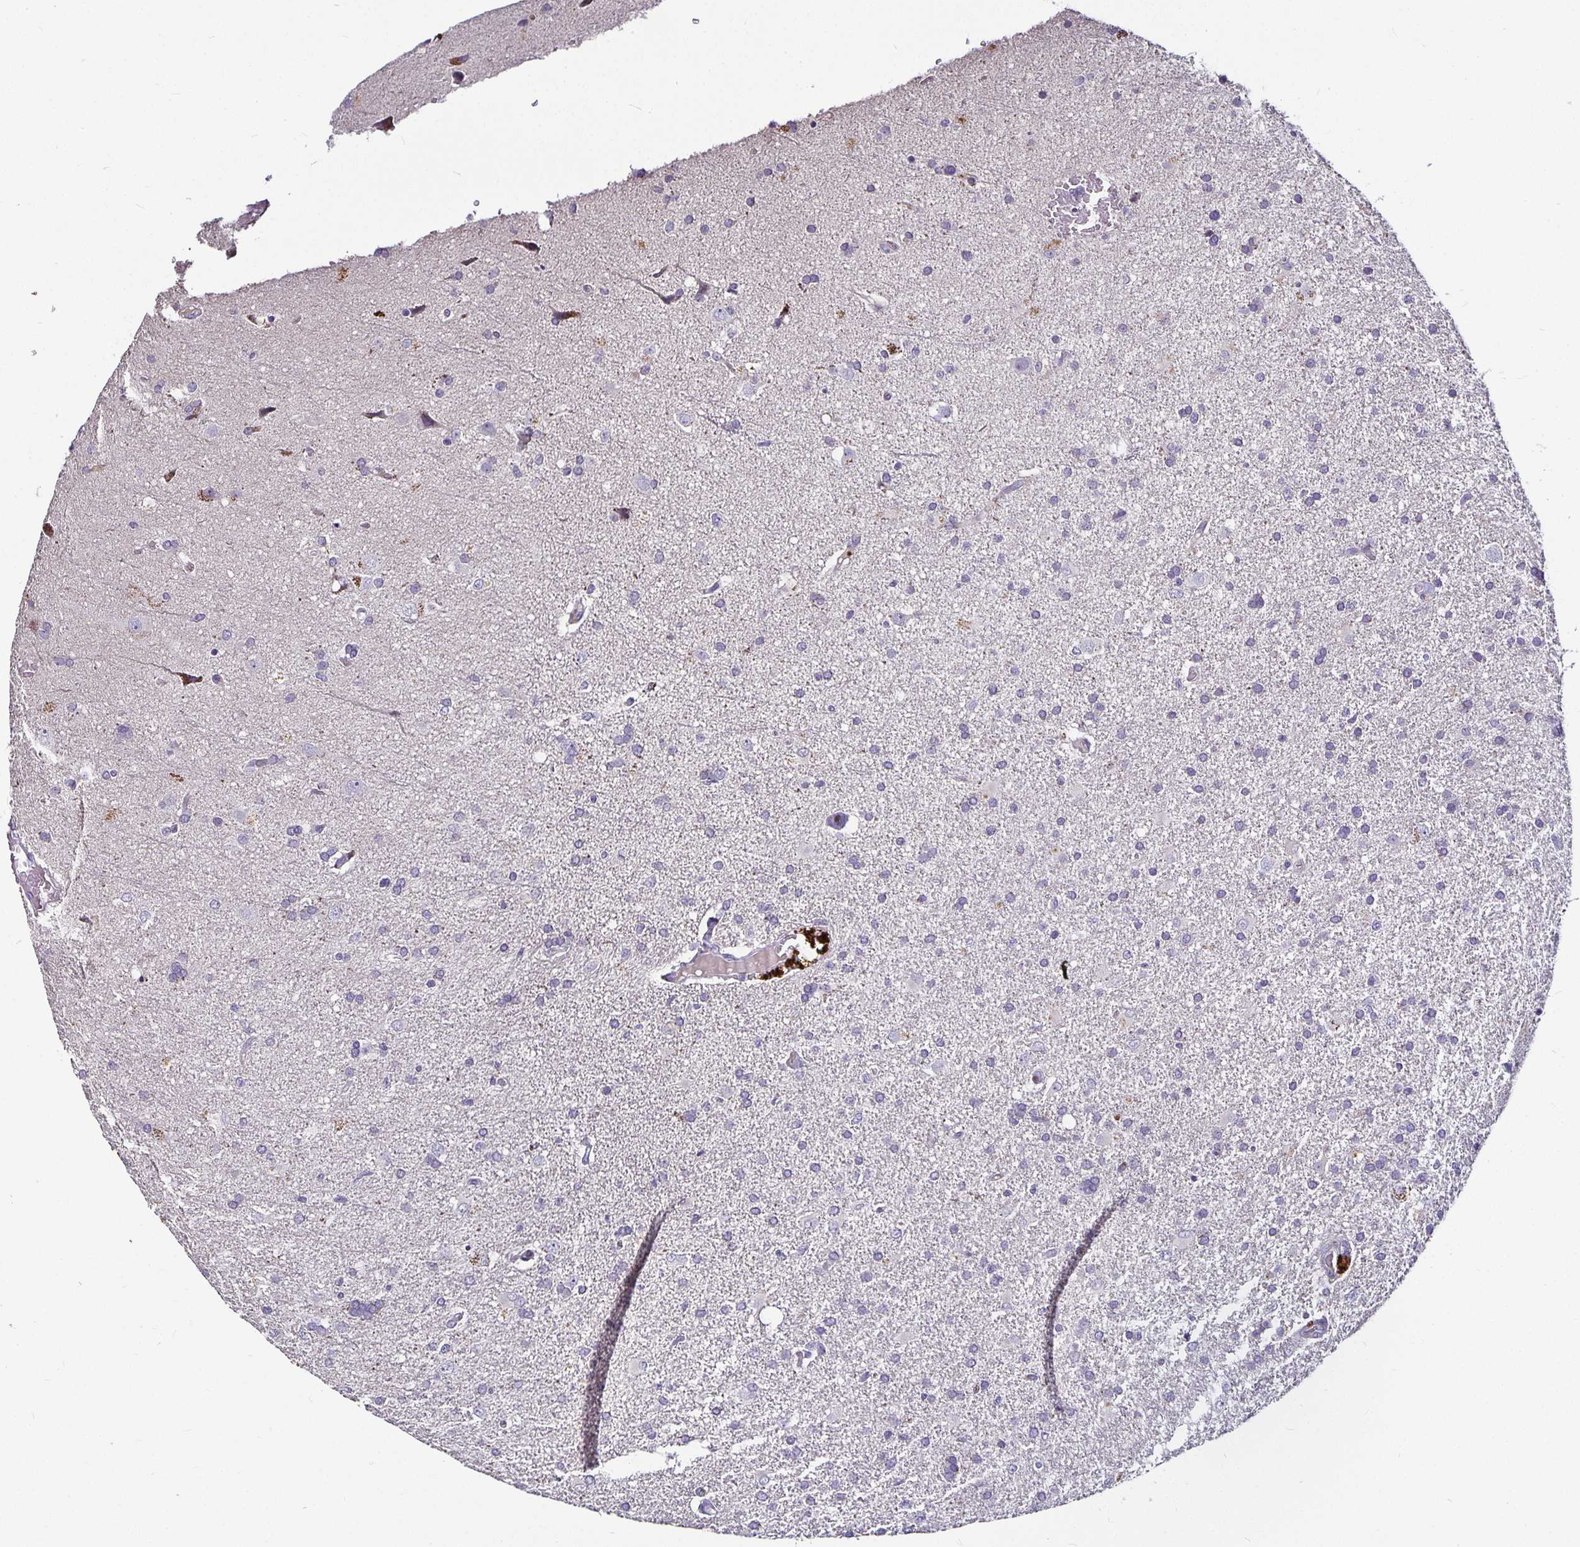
{"staining": {"intensity": "negative", "quantity": "none", "location": "none"}, "tissue": "glioma", "cell_type": "Tumor cells", "image_type": "cancer", "snomed": [{"axis": "morphology", "description": "Glioma, malignant, High grade"}, {"axis": "topography", "description": "Brain"}], "caption": "There is no significant expression in tumor cells of malignant glioma (high-grade).", "gene": "CA12", "patient": {"sex": "male", "age": 68}}